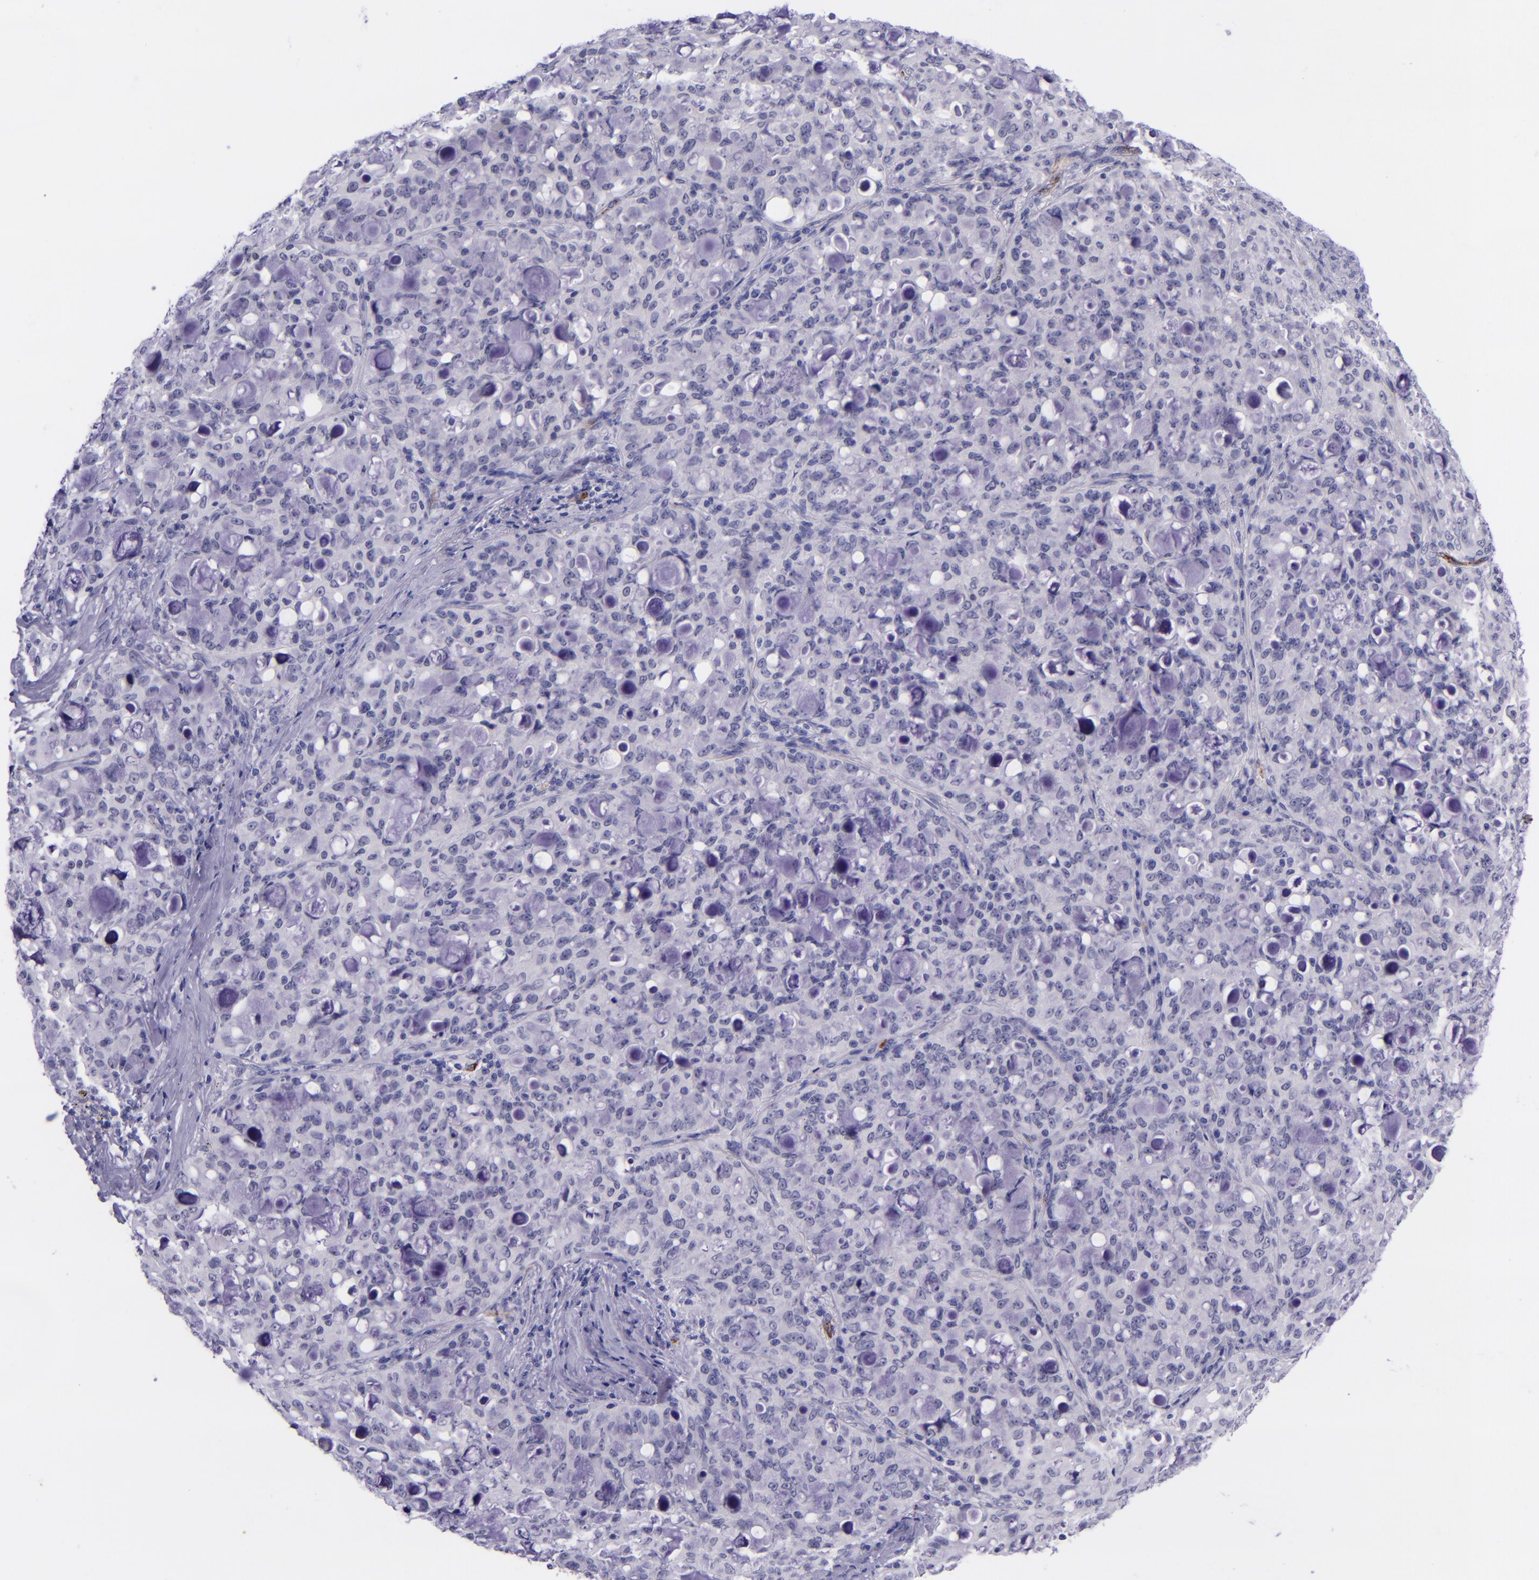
{"staining": {"intensity": "negative", "quantity": "none", "location": "none"}, "tissue": "lung cancer", "cell_type": "Tumor cells", "image_type": "cancer", "snomed": [{"axis": "morphology", "description": "Adenocarcinoma, NOS"}, {"axis": "topography", "description": "Lung"}], "caption": "This photomicrograph is of adenocarcinoma (lung) stained with immunohistochemistry to label a protein in brown with the nuclei are counter-stained blue. There is no positivity in tumor cells. (DAB (3,3'-diaminobenzidine) IHC with hematoxylin counter stain).", "gene": "SELE", "patient": {"sex": "female", "age": 44}}